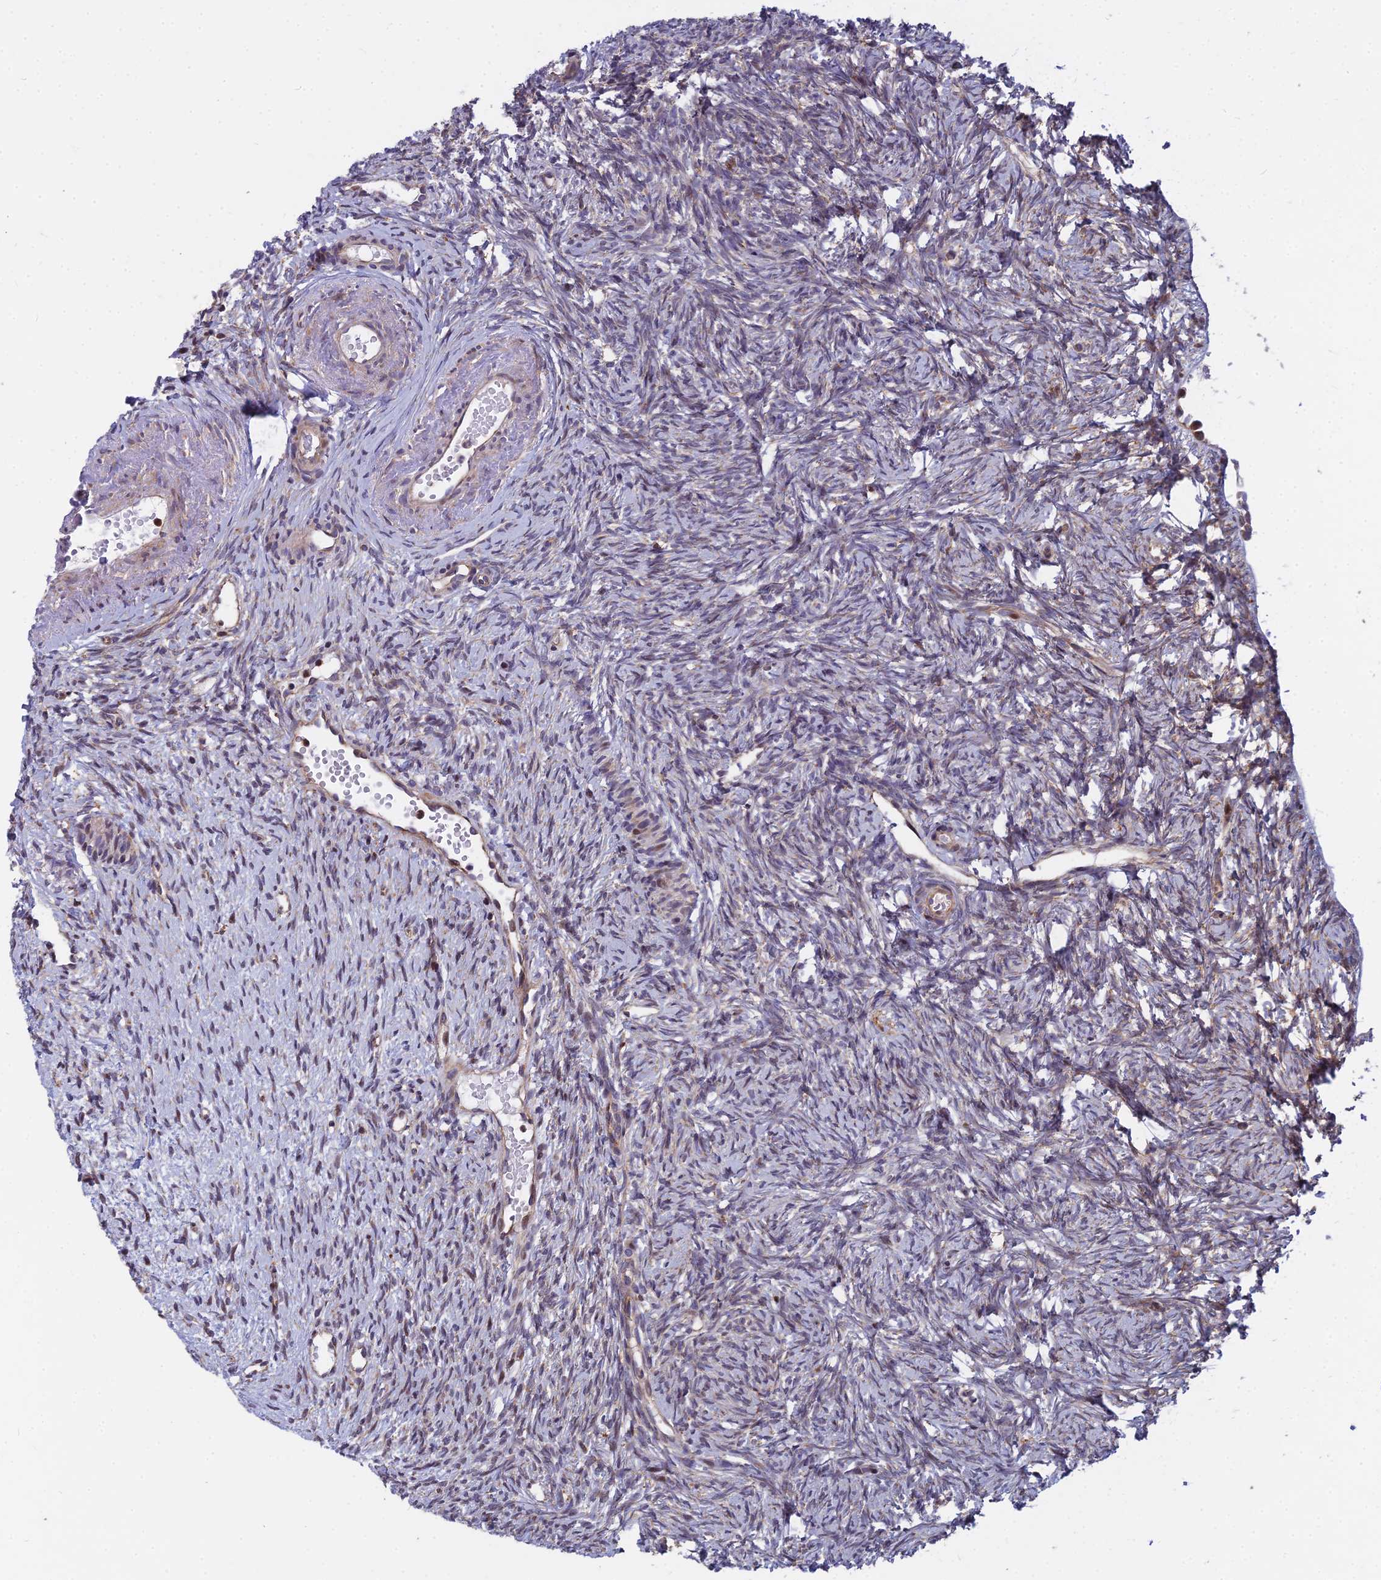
{"staining": {"intensity": "moderate", "quantity": ">75%", "location": "cytoplasmic/membranous"}, "tissue": "ovary", "cell_type": "Follicle cells", "image_type": "normal", "snomed": [{"axis": "morphology", "description": "Normal tissue, NOS"}, {"axis": "topography", "description": "Ovary"}], "caption": "Ovary stained with immunohistochemistry (IHC) shows moderate cytoplasmic/membranous staining in about >75% of follicle cells.", "gene": "COMMD2", "patient": {"sex": "female", "age": 51}}